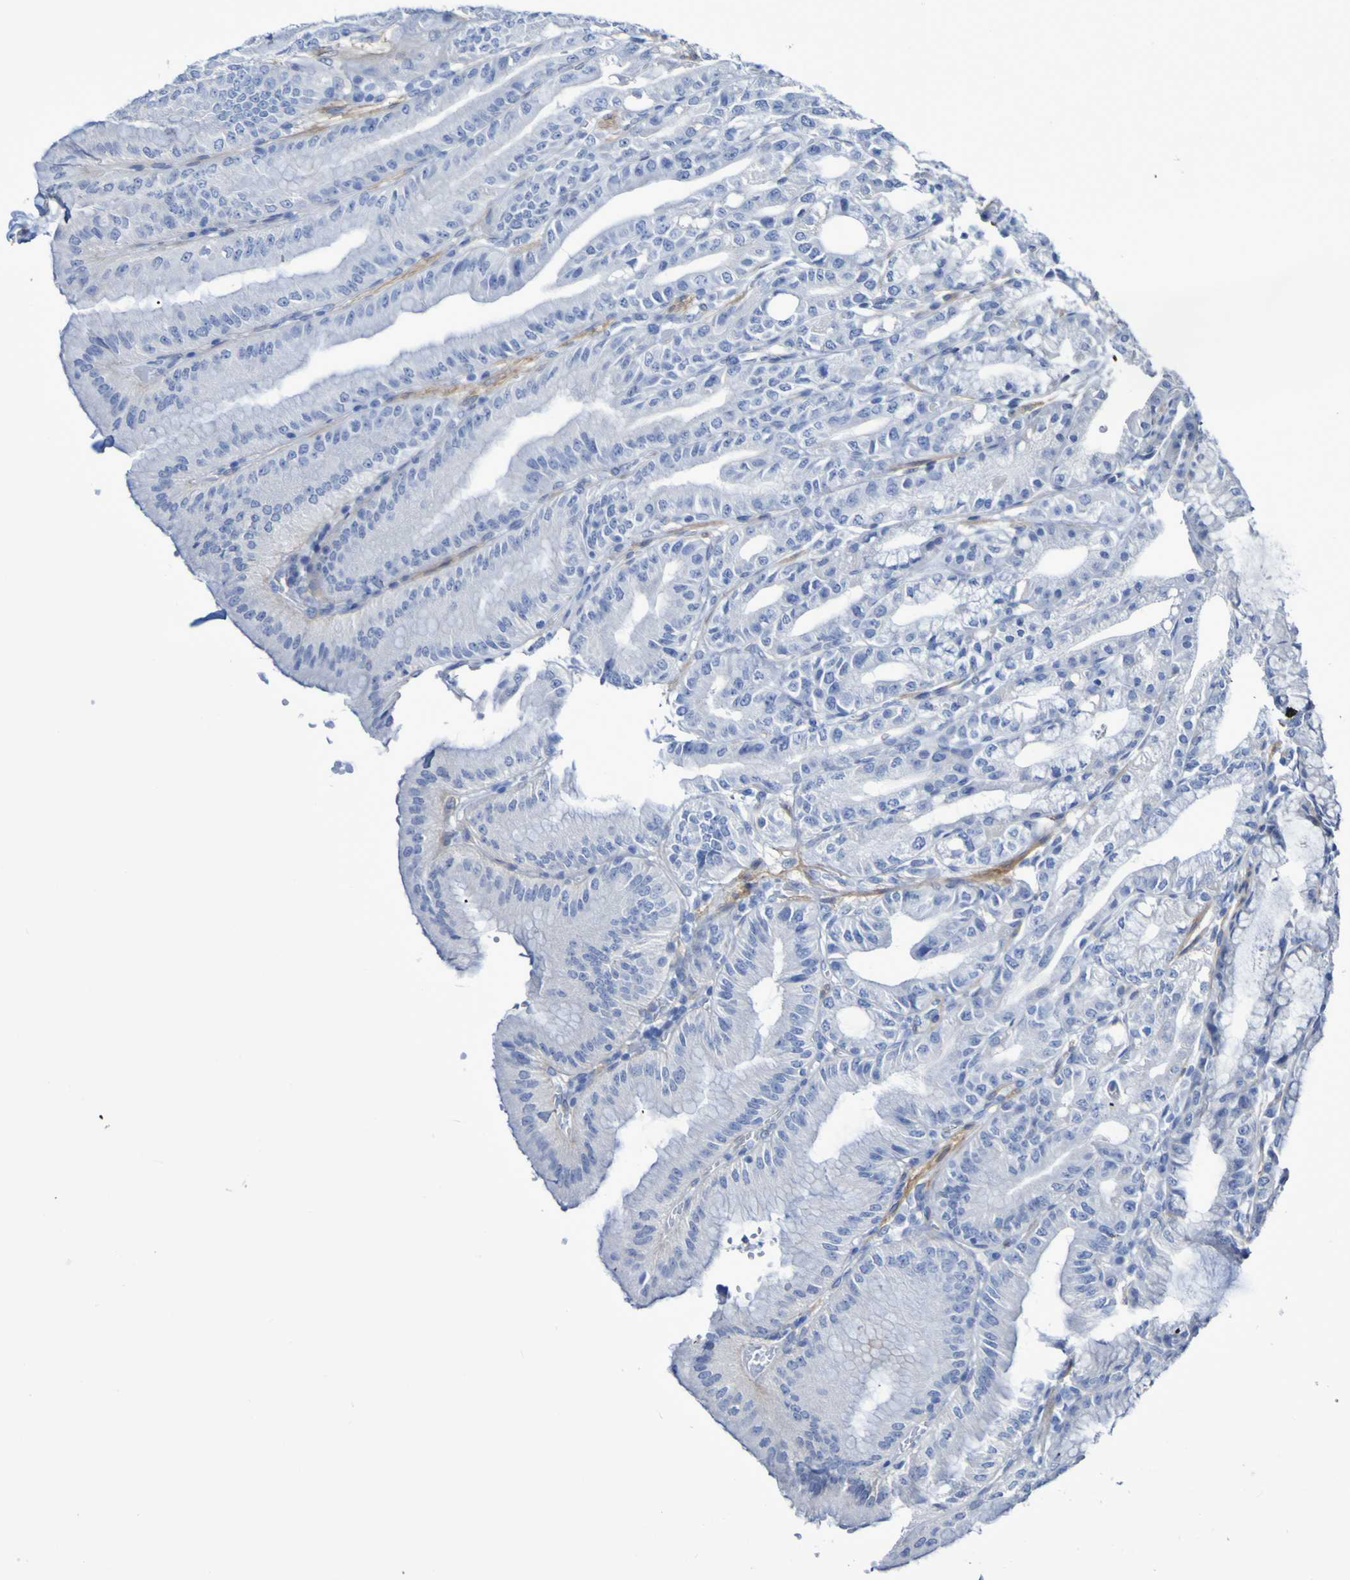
{"staining": {"intensity": "weak", "quantity": "<25%", "location": "cytoplasmic/membranous"}, "tissue": "stomach", "cell_type": "Glandular cells", "image_type": "normal", "snomed": [{"axis": "morphology", "description": "Normal tissue, NOS"}, {"axis": "topography", "description": "Stomach, lower"}], "caption": "Stomach stained for a protein using immunohistochemistry demonstrates no positivity glandular cells.", "gene": "LPP", "patient": {"sex": "male", "age": 71}}